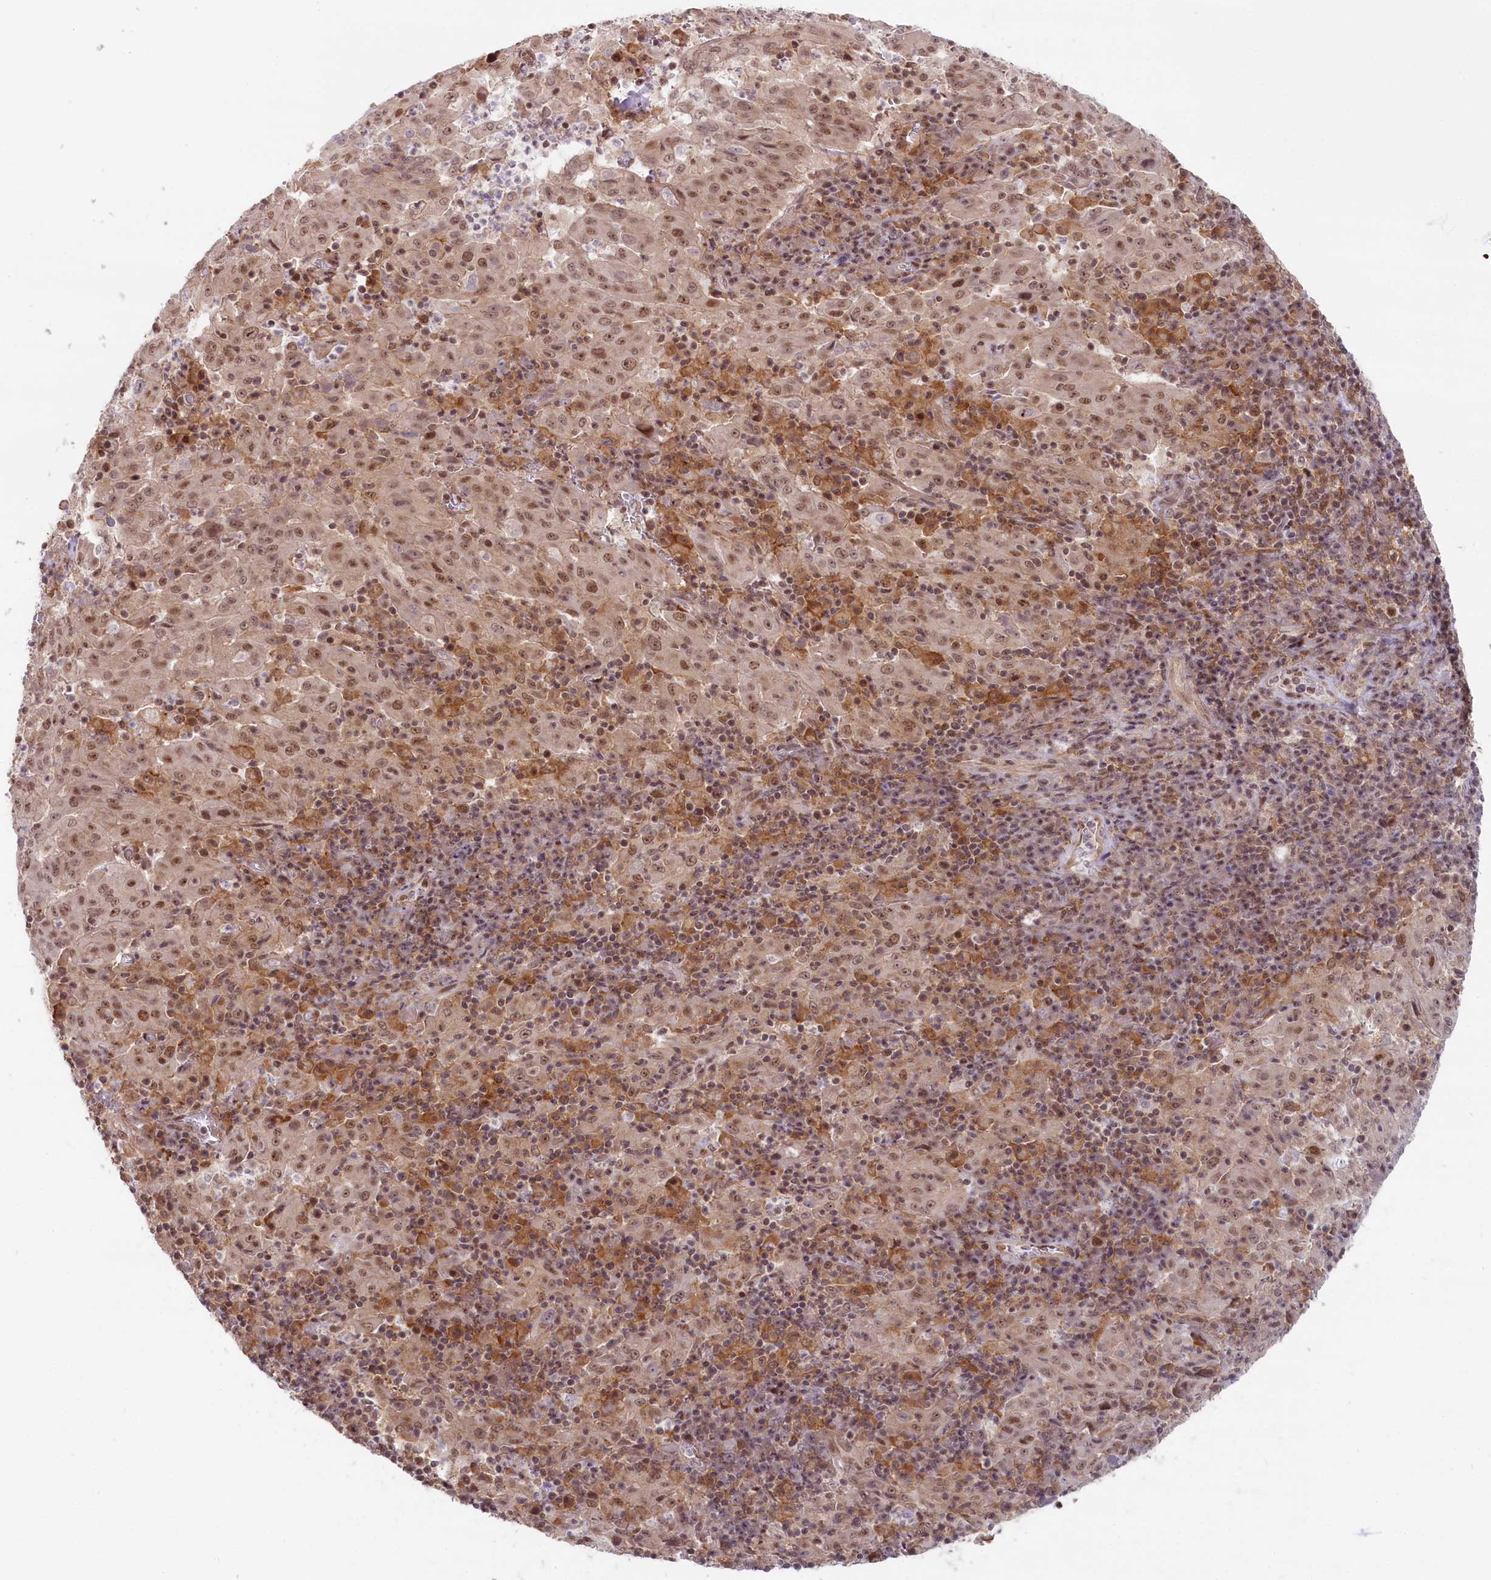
{"staining": {"intensity": "moderate", "quantity": ">75%", "location": "nuclear"}, "tissue": "pancreatic cancer", "cell_type": "Tumor cells", "image_type": "cancer", "snomed": [{"axis": "morphology", "description": "Adenocarcinoma, NOS"}, {"axis": "topography", "description": "Pancreas"}], "caption": "Immunohistochemistry micrograph of neoplastic tissue: human pancreatic adenocarcinoma stained using immunohistochemistry (IHC) displays medium levels of moderate protein expression localized specifically in the nuclear of tumor cells, appearing as a nuclear brown color.", "gene": "FCHO1", "patient": {"sex": "male", "age": 63}}